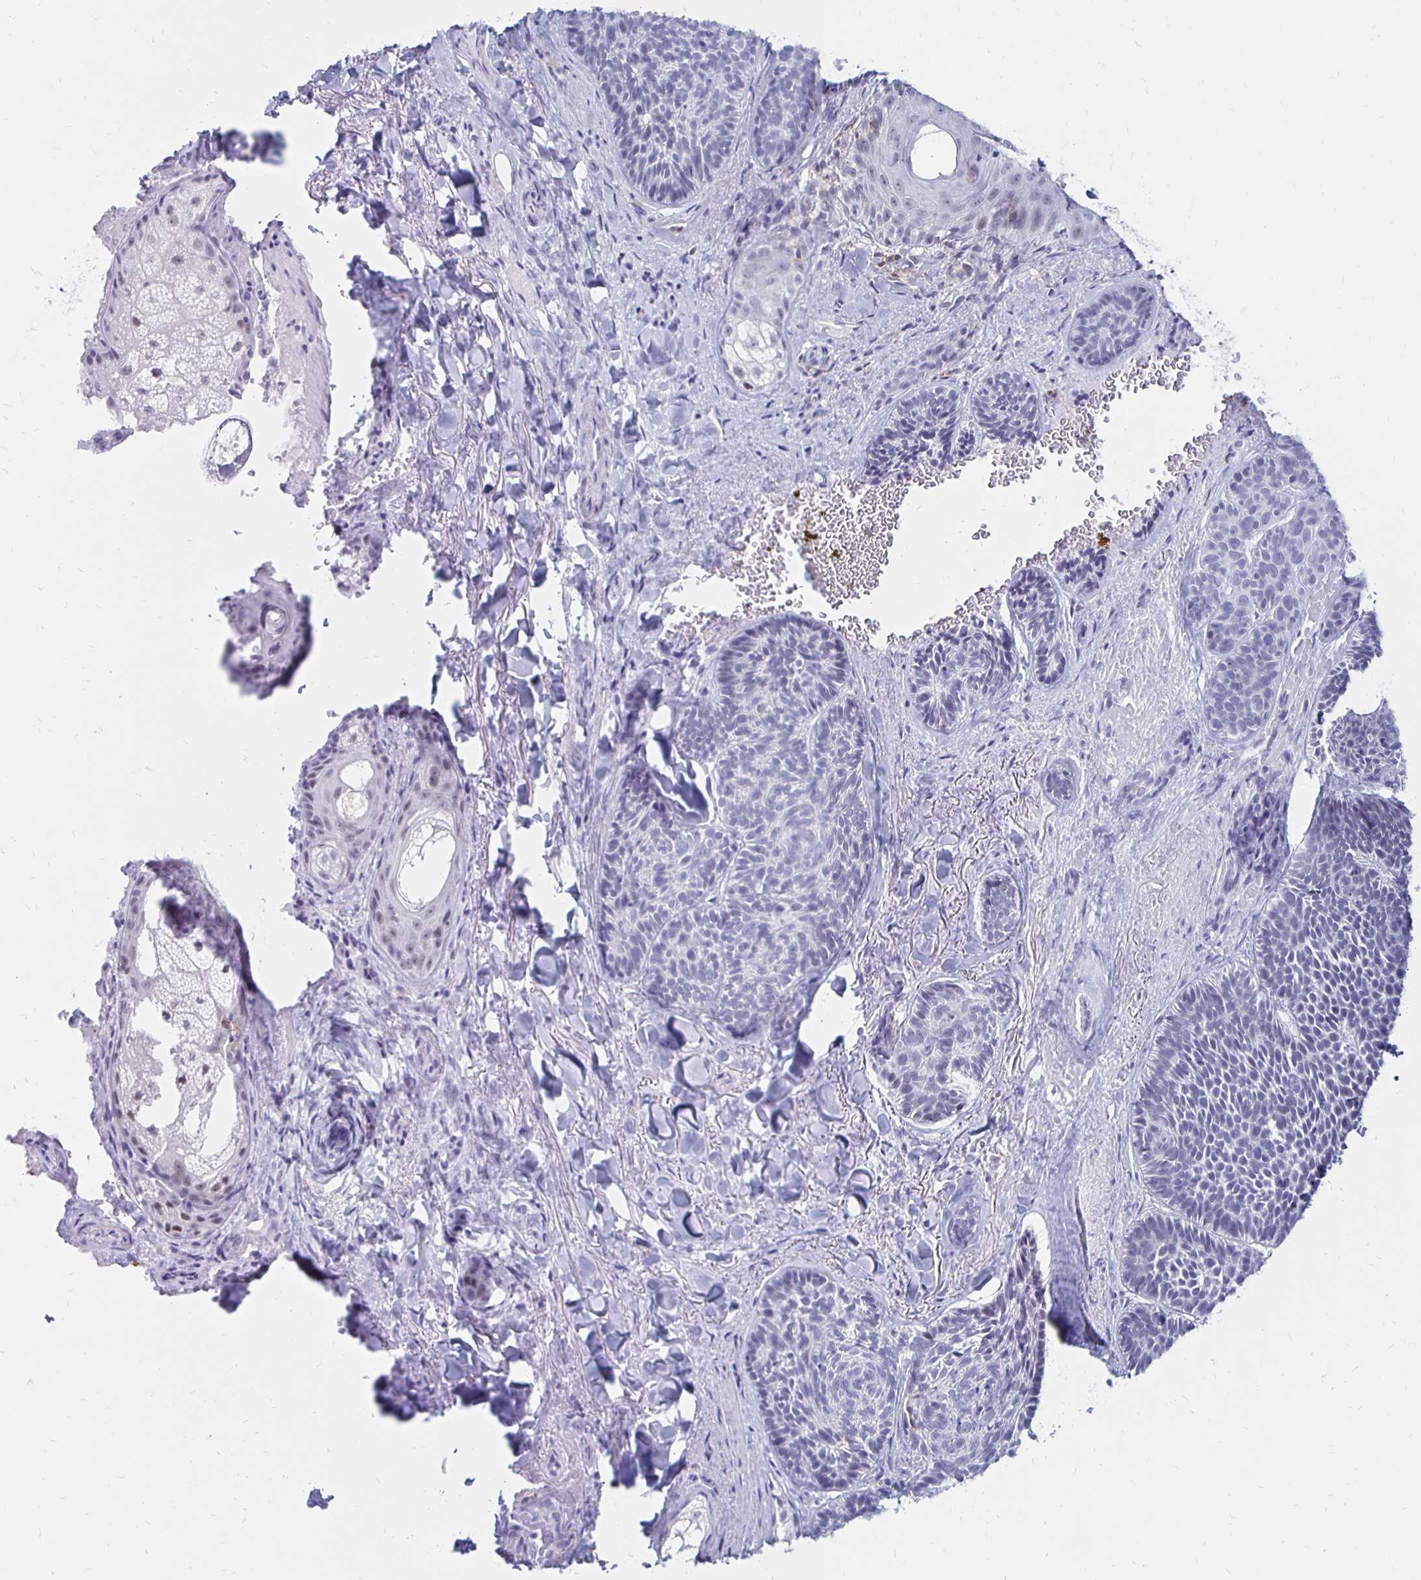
{"staining": {"intensity": "negative", "quantity": "none", "location": "none"}, "tissue": "skin cancer", "cell_type": "Tumor cells", "image_type": "cancer", "snomed": [{"axis": "morphology", "description": "Basal cell carcinoma"}, {"axis": "topography", "description": "Skin"}], "caption": "Skin cancer was stained to show a protein in brown. There is no significant positivity in tumor cells.", "gene": "SYT2", "patient": {"sex": "male", "age": 81}}